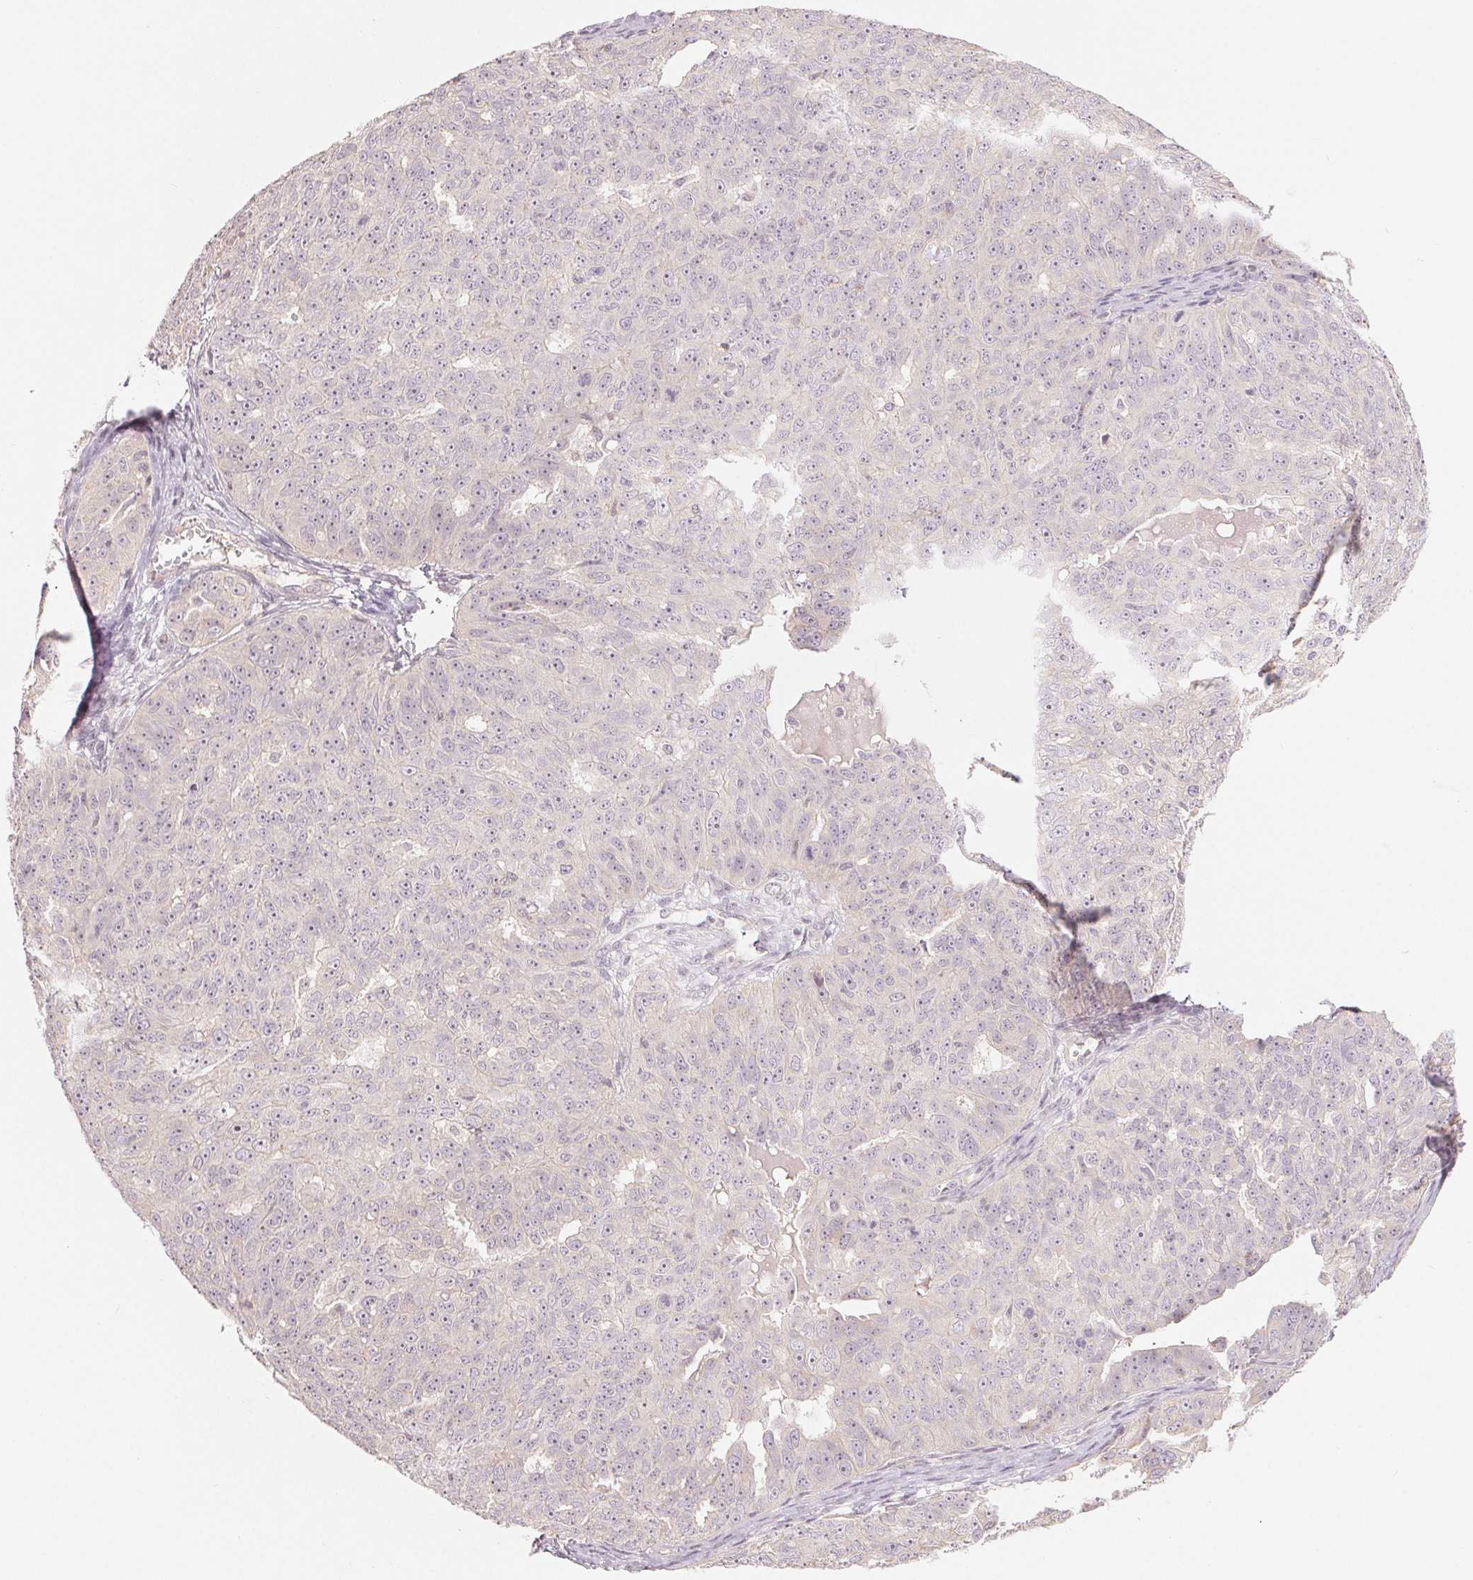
{"staining": {"intensity": "negative", "quantity": "none", "location": "none"}, "tissue": "ovarian cancer", "cell_type": "Tumor cells", "image_type": "cancer", "snomed": [{"axis": "morphology", "description": "Carcinoma, endometroid"}, {"axis": "topography", "description": "Ovary"}], "caption": "A high-resolution micrograph shows immunohistochemistry (IHC) staining of ovarian endometroid carcinoma, which demonstrates no significant staining in tumor cells.", "gene": "DENND2C", "patient": {"sex": "female", "age": 70}}